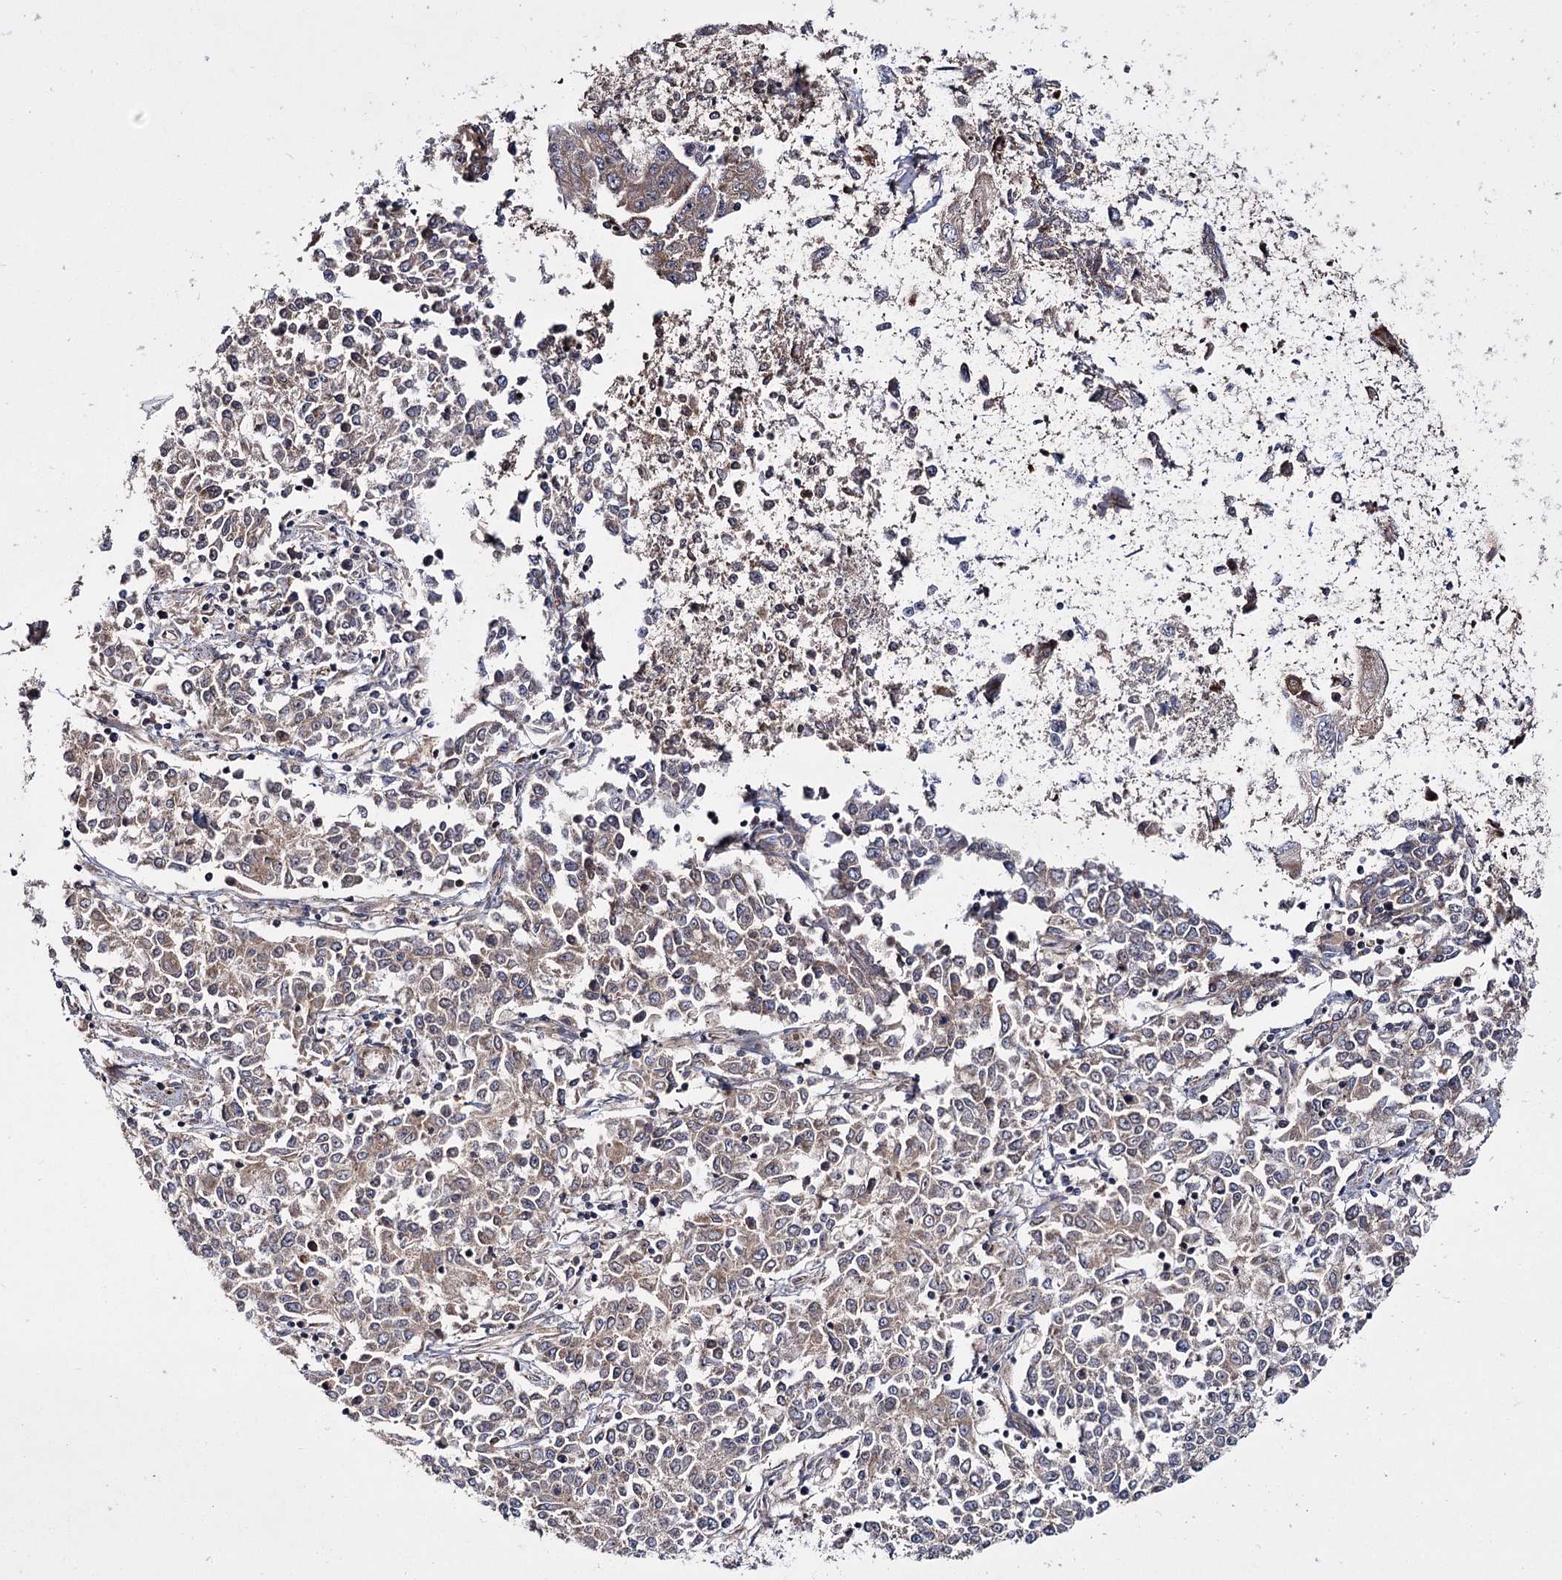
{"staining": {"intensity": "weak", "quantity": ">75%", "location": "cytoplasmic/membranous"}, "tissue": "endometrial cancer", "cell_type": "Tumor cells", "image_type": "cancer", "snomed": [{"axis": "morphology", "description": "Adenocarcinoma, NOS"}, {"axis": "topography", "description": "Endometrium"}], "caption": "Protein staining of endometrial cancer tissue shows weak cytoplasmic/membranous staining in approximately >75% of tumor cells. (DAB (3,3'-diaminobenzidine) IHC, brown staining for protein, blue staining for nuclei).", "gene": "HECTD2", "patient": {"sex": "female", "age": 50}}